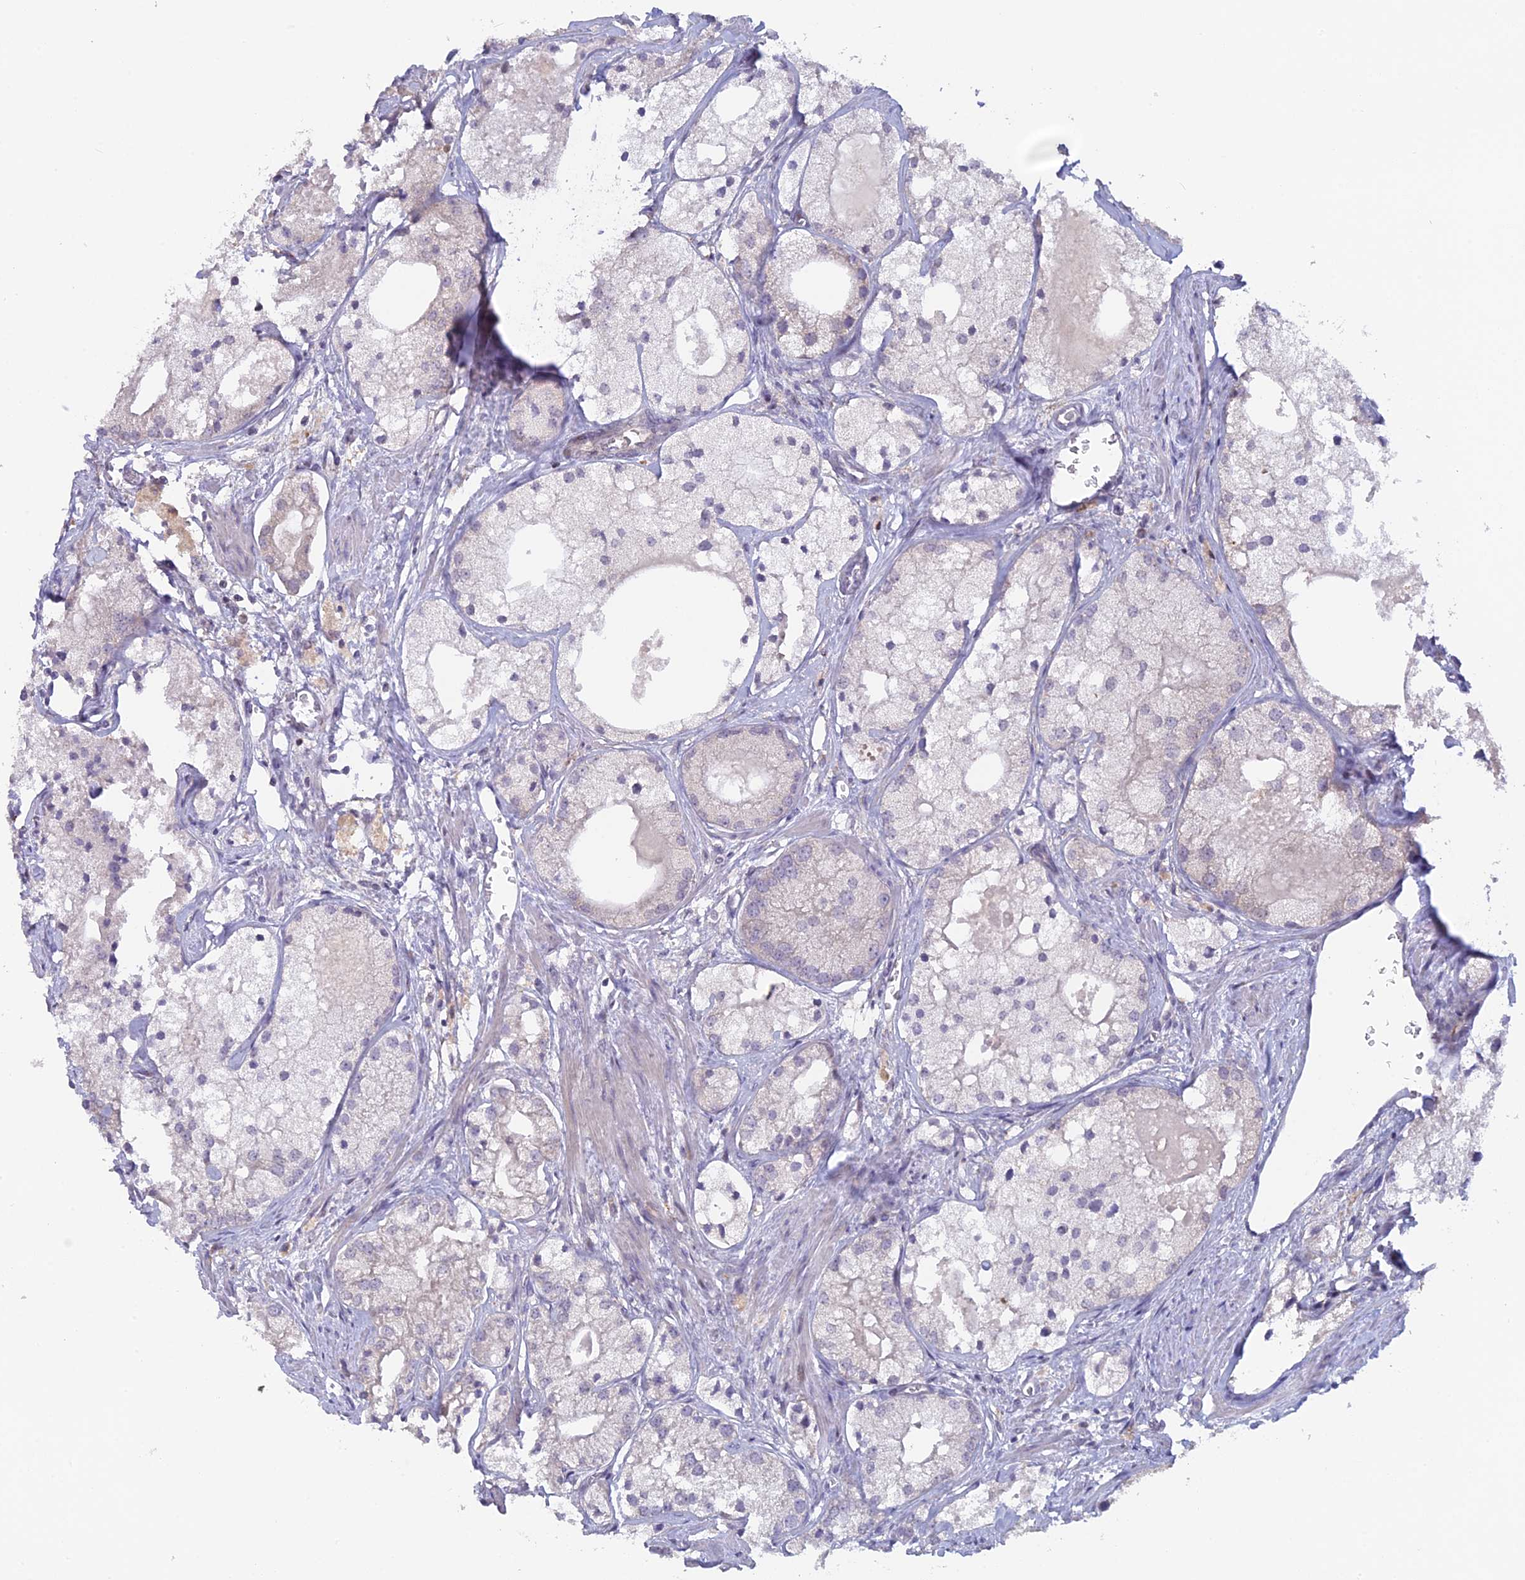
{"staining": {"intensity": "negative", "quantity": "none", "location": "none"}, "tissue": "prostate cancer", "cell_type": "Tumor cells", "image_type": "cancer", "snomed": [{"axis": "morphology", "description": "Adenocarcinoma, Low grade"}, {"axis": "topography", "description": "Prostate"}], "caption": "Immunohistochemical staining of prostate cancer displays no significant positivity in tumor cells.", "gene": "TMEM134", "patient": {"sex": "male", "age": 69}}